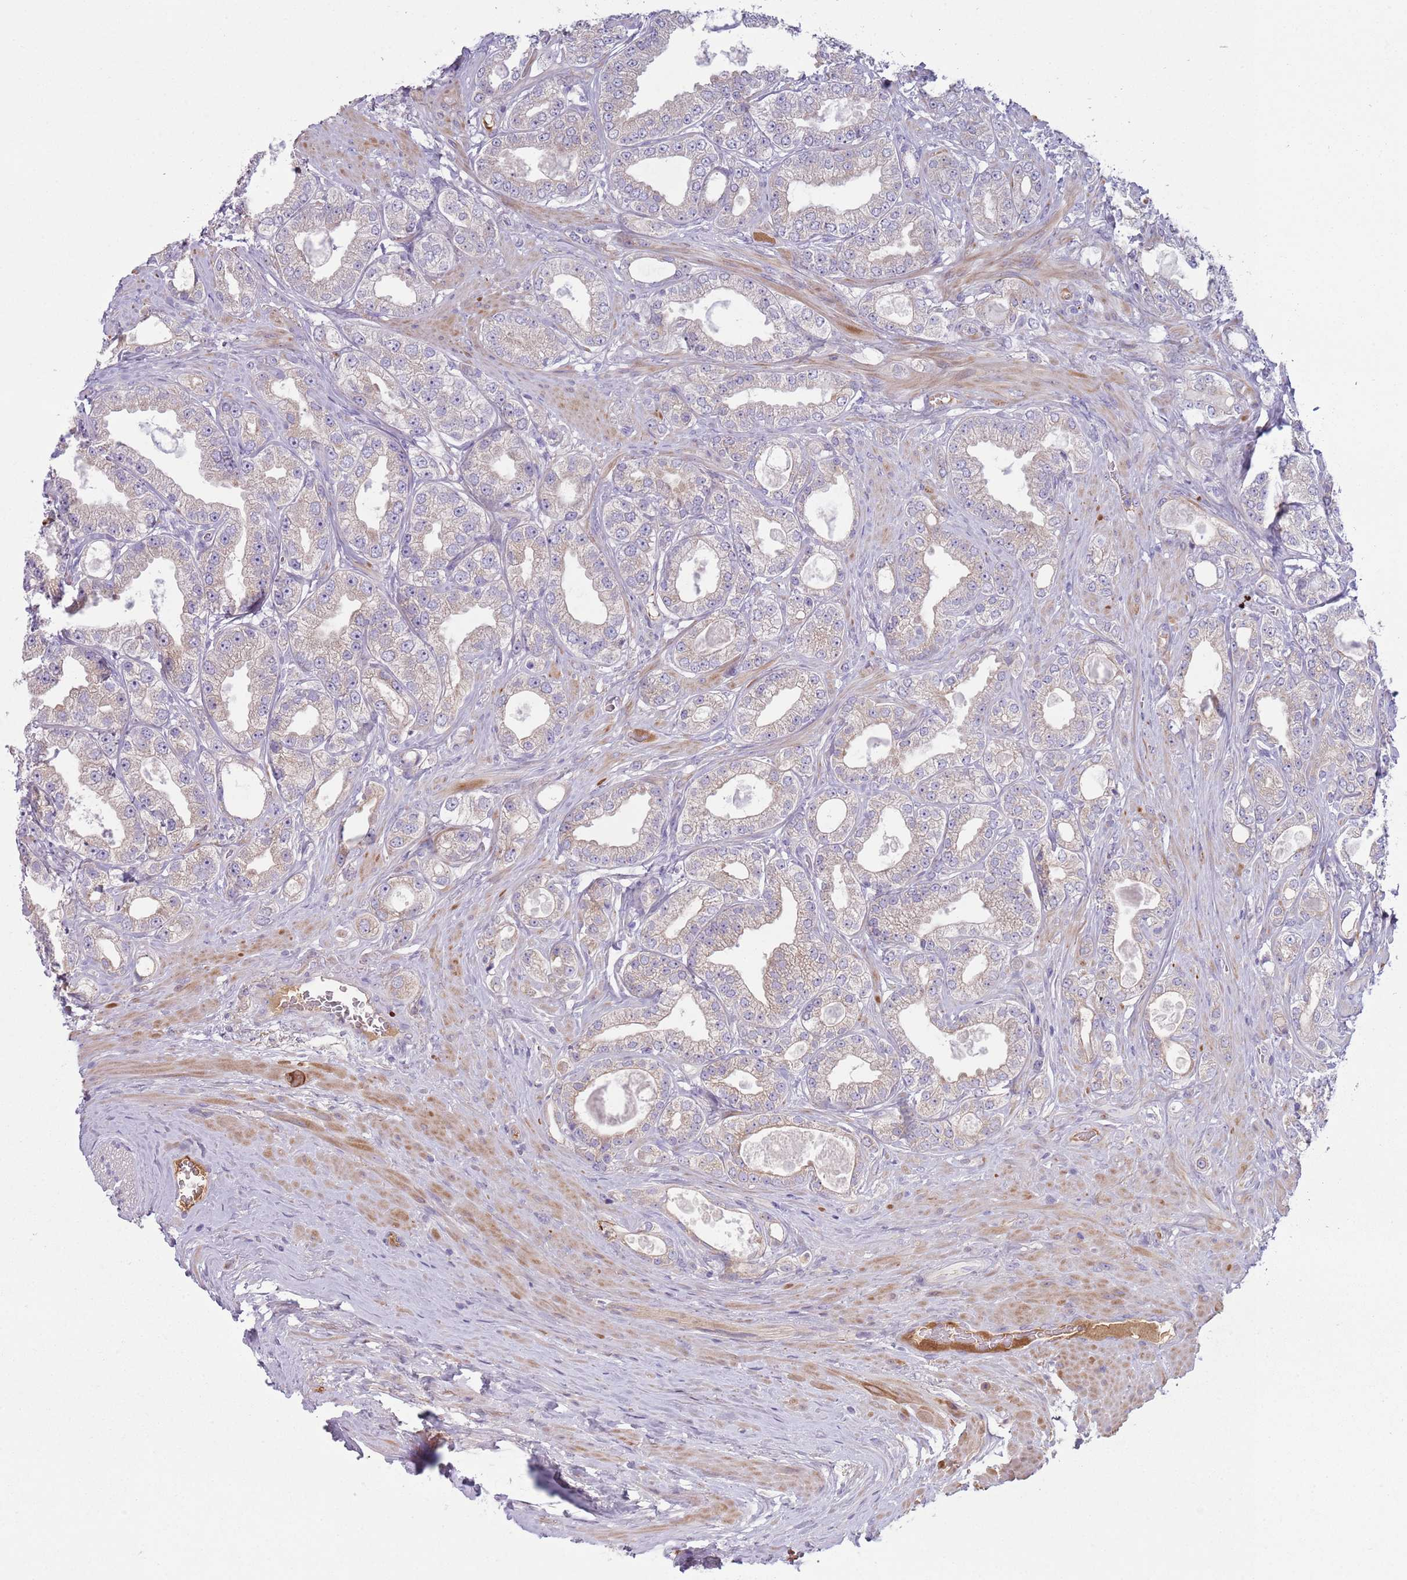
{"staining": {"intensity": "weak", "quantity": "<25%", "location": "cytoplasmic/membranous"}, "tissue": "prostate cancer", "cell_type": "Tumor cells", "image_type": "cancer", "snomed": [{"axis": "morphology", "description": "Adenocarcinoma, Low grade"}, {"axis": "topography", "description": "Prostate"}], "caption": "Prostate cancer (low-grade adenocarcinoma) was stained to show a protein in brown. There is no significant expression in tumor cells.", "gene": "CFH", "patient": {"sex": "male", "age": 63}}